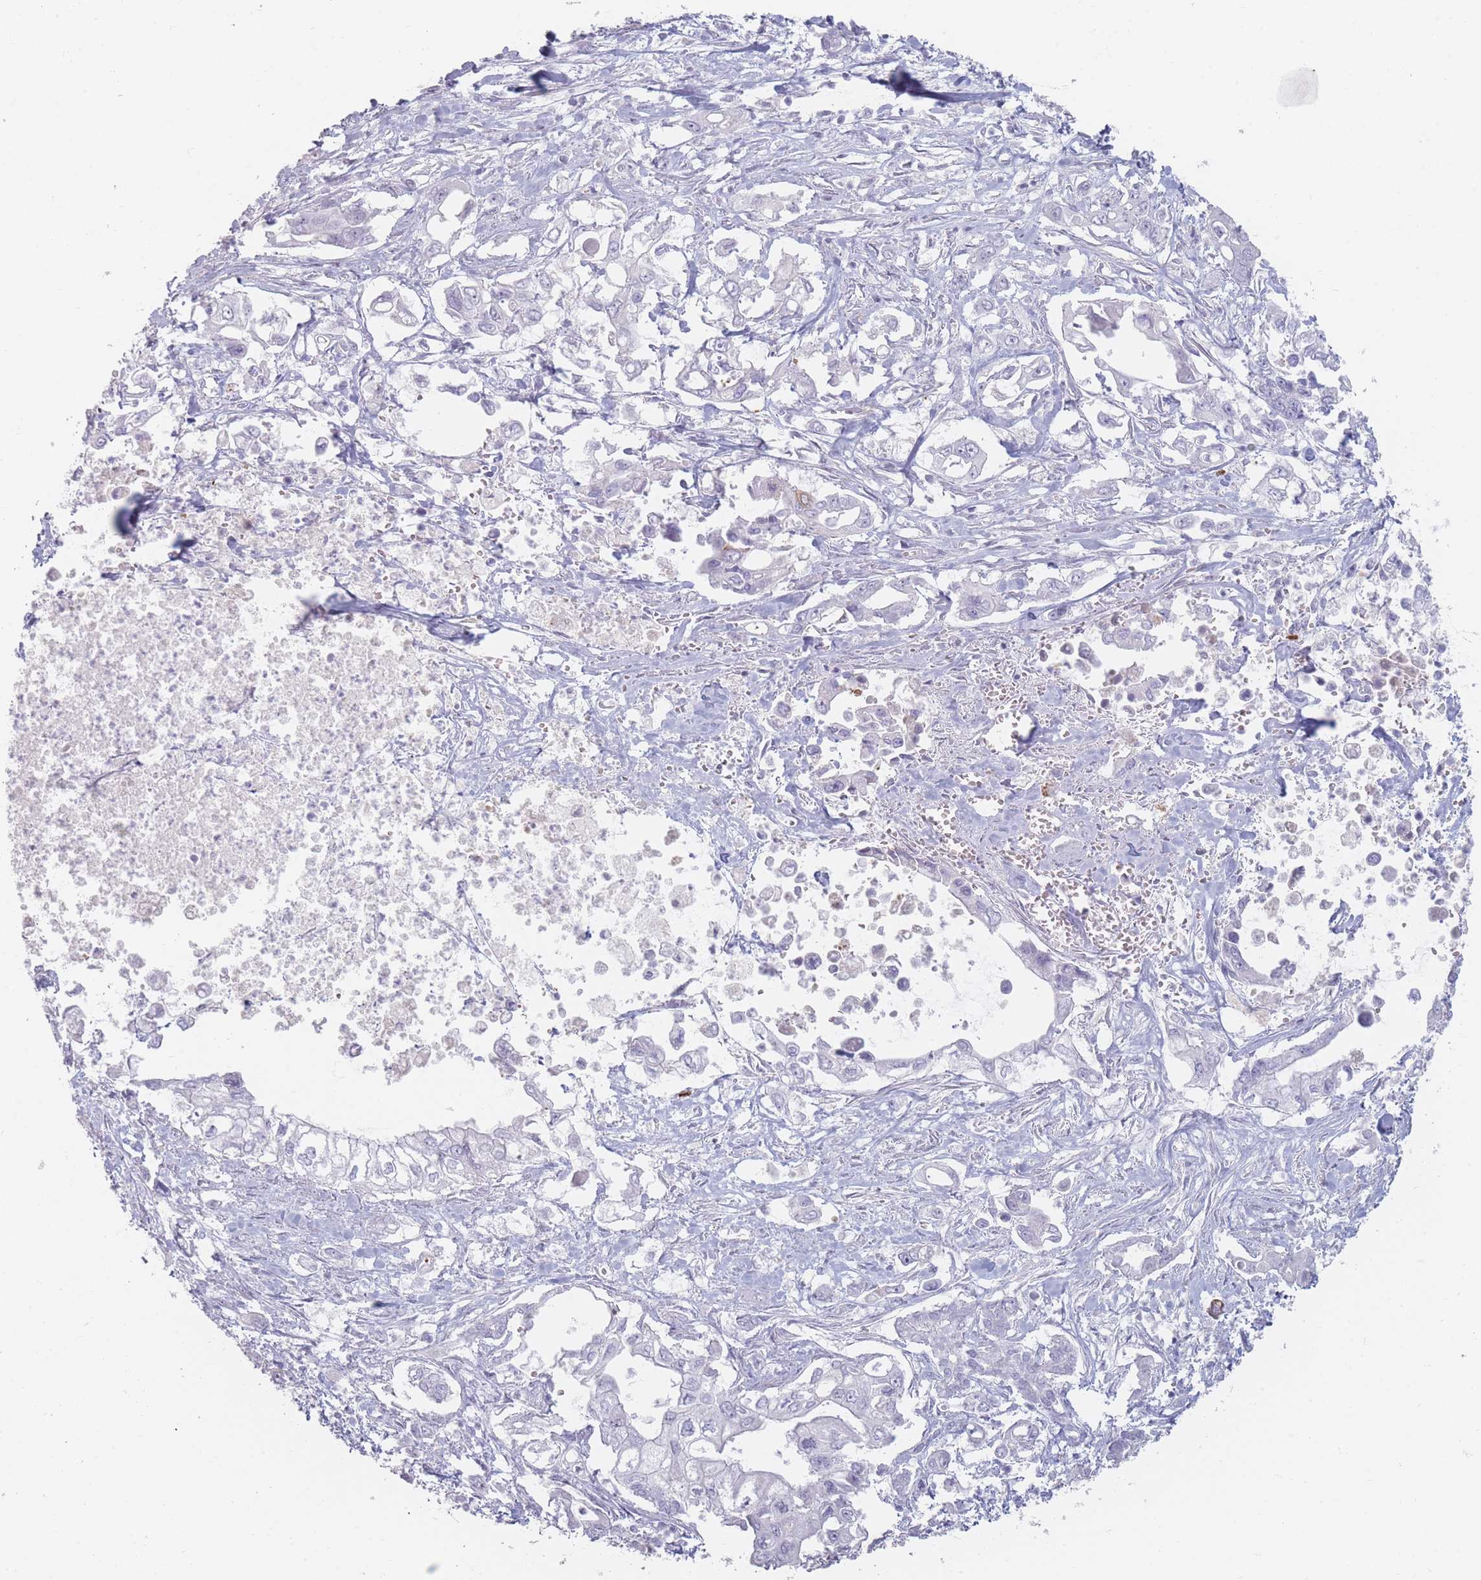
{"staining": {"intensity": "negative", "quantity": "none", "location": "none"}, "tissue": "pancreatic cancer", "cell_type": "Tumor cells", "image_type": "cancer", "snomed": [{"axis": "morphology", "description": "Adenocarcinoma, NOS"}, {"axis": "topography", "description": "Pancreas"}], "caption": "High power microscopy micrograph of an immunohistochemistry (IHC) image of pancreatic cancer, revealing no significant staining in tumor cells.", "gene": "HELZ2", "patient": {"sex": "male", "age": 61}}